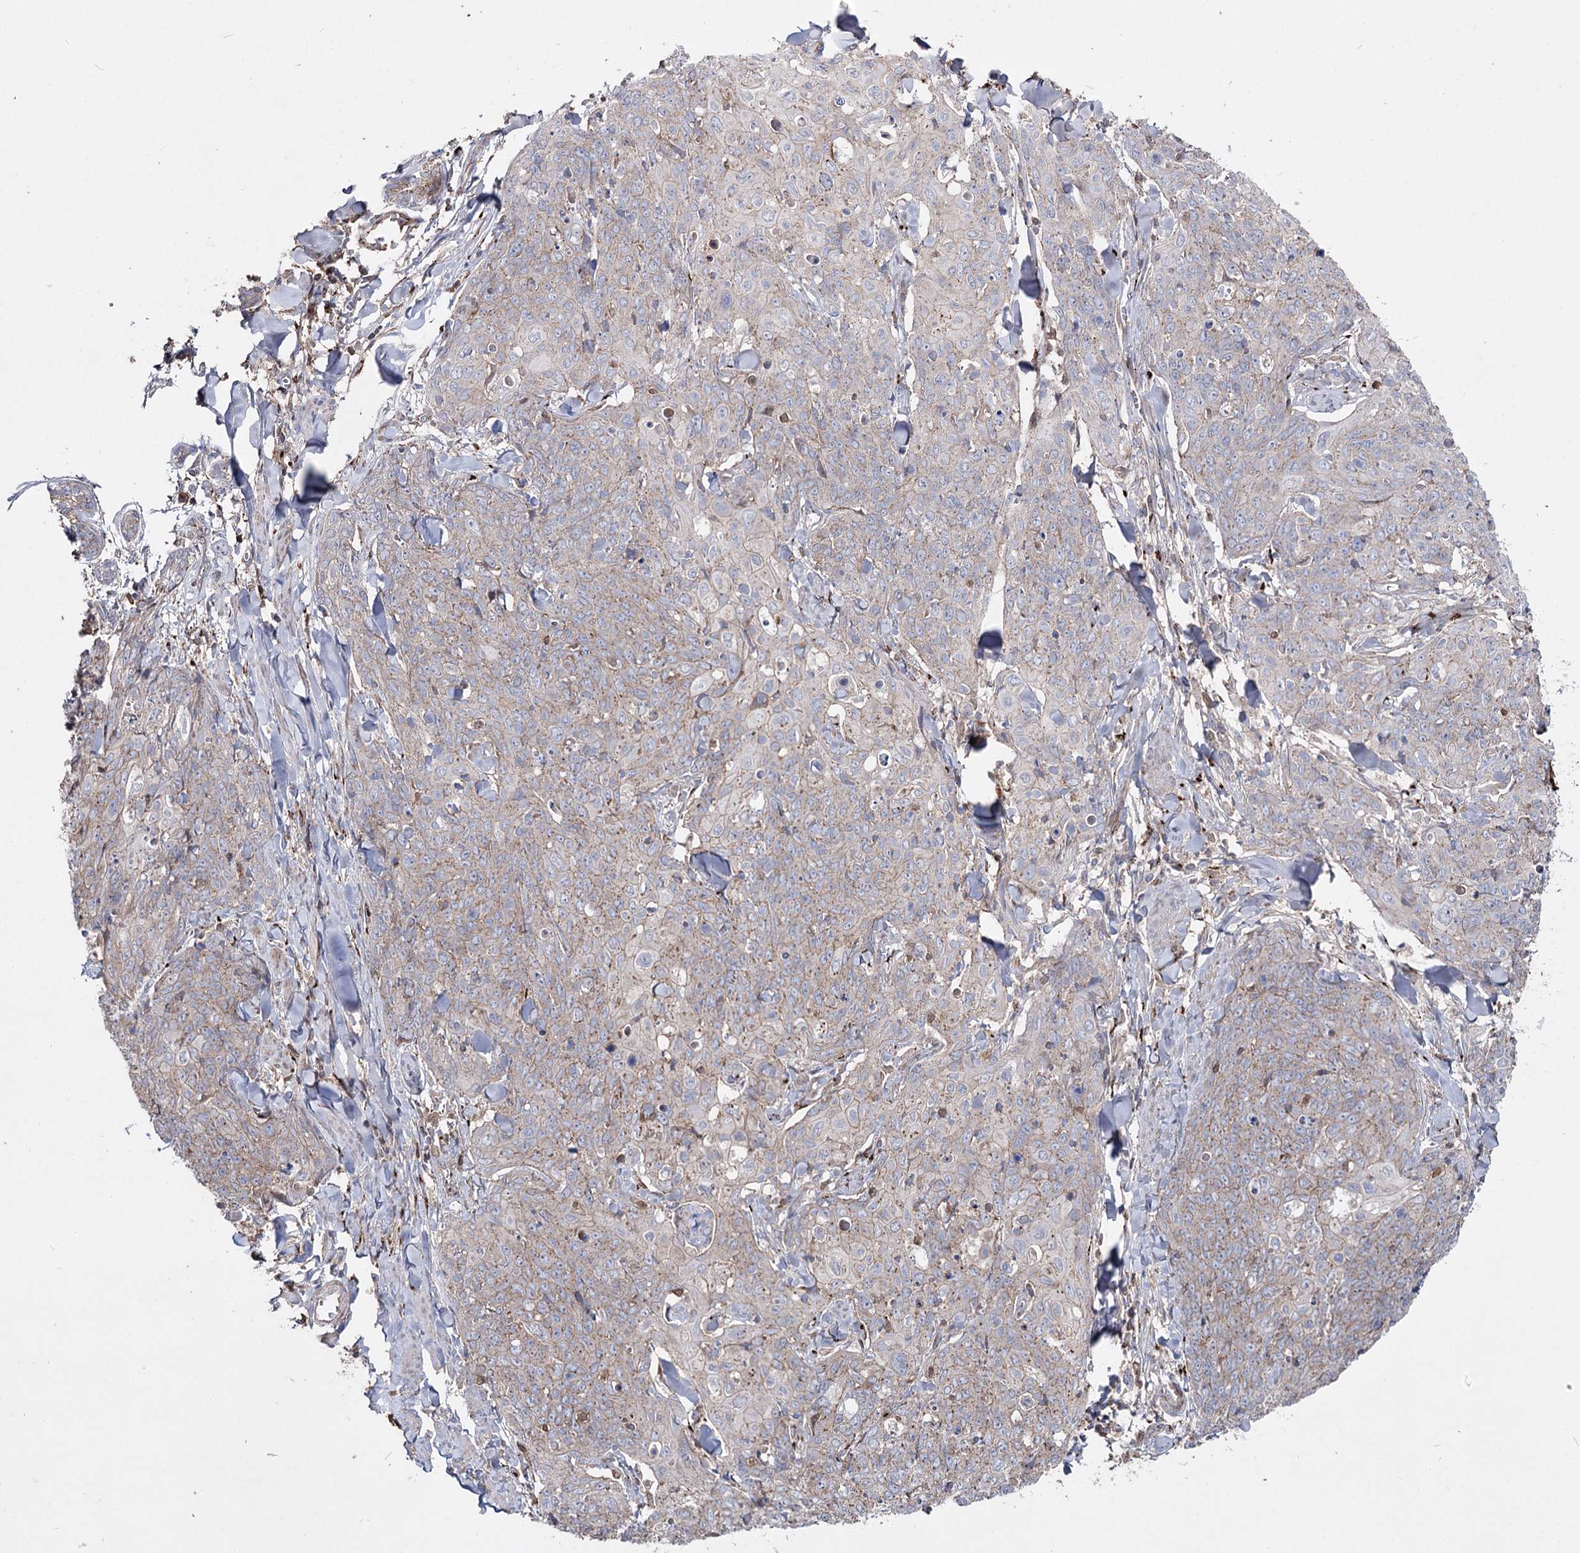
{"staining": {"intensity": "weak", "quantity": "<25%", "location": "cytoplasmic/membranous"}, "tissue": "skin cancer", "cell_type": "Tumor cells", "image_type": "cancer", "snomed": [{"axis": "morphology", "description": "Squamous cell carcinoma, NOS"}, {"axis": "topography", "description": "Skin"}, {"axis": "topography", "description": "Vulva"}], "caption": "High magnification brightfield microscopy of skin cancer stained with DAB (3,3'-diaminobenzidine) (brown) and counterstained with hematoxylin (blue): tumor cells show no significant staining.", "gene": "ARHGAP20", "patient": {"sex": "female", "age": 85}}